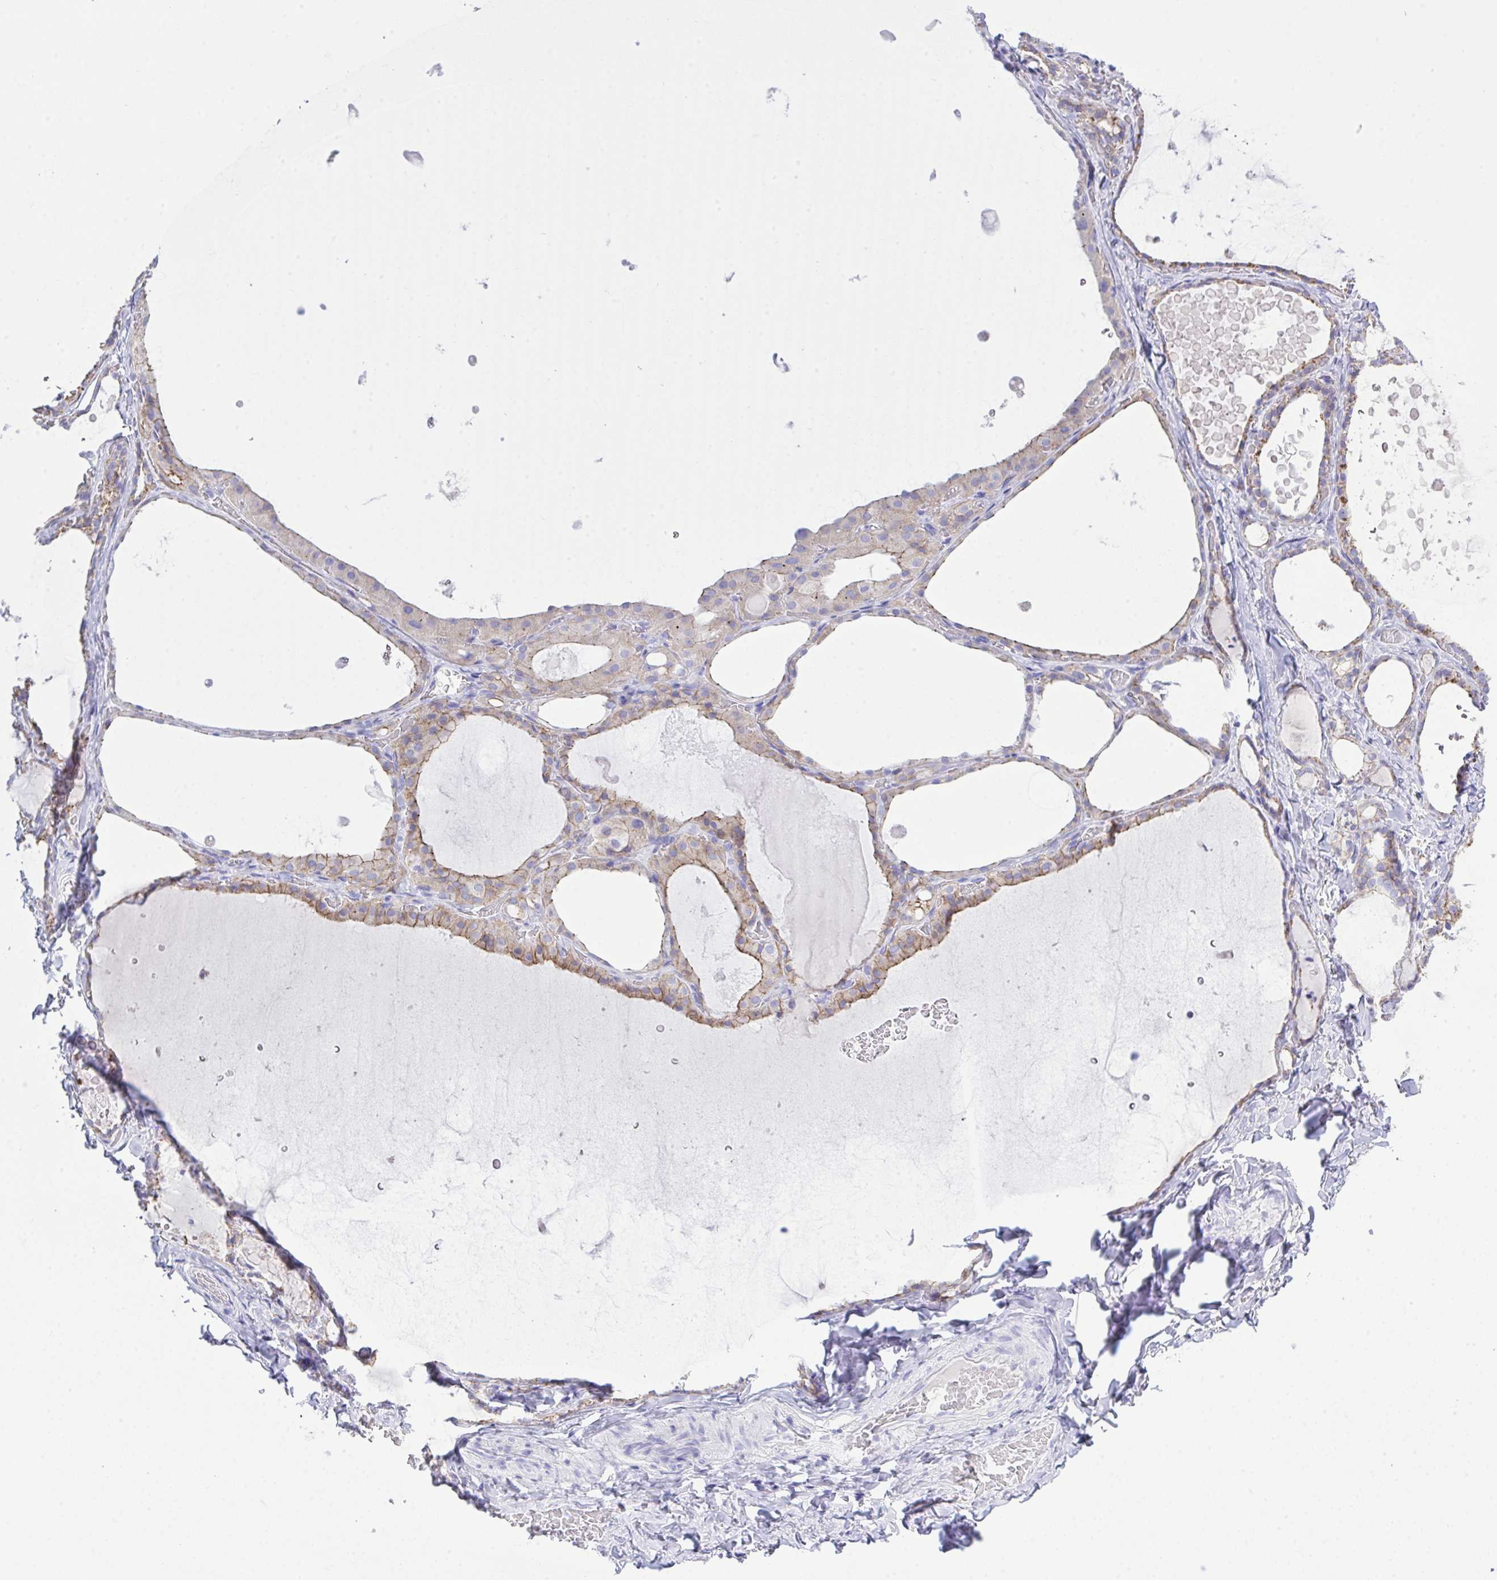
{"staining": {"intensity": "moderate", "quantity": "25%-75%", "location": "cytoplasmic/membranous"}, "tissue": "thyroid gland", "cell_type": "Glandular cells", "image_type": "normal", "snomed": [{"axis": "morphology", "description": "Normal tissue, NOS"}, {"axis": "topography", "description": "Thyroid gland"}], "caption": "A histopathology image of human thyroid gland stained for a protein reveals moderate cytoplasmic/membranous brown staining in glandular cells. (DAB IHC with brightfield microscopy, high magnification).", "gene": "GLB1L2", "patient": {"sex": "female", "age": 56}}